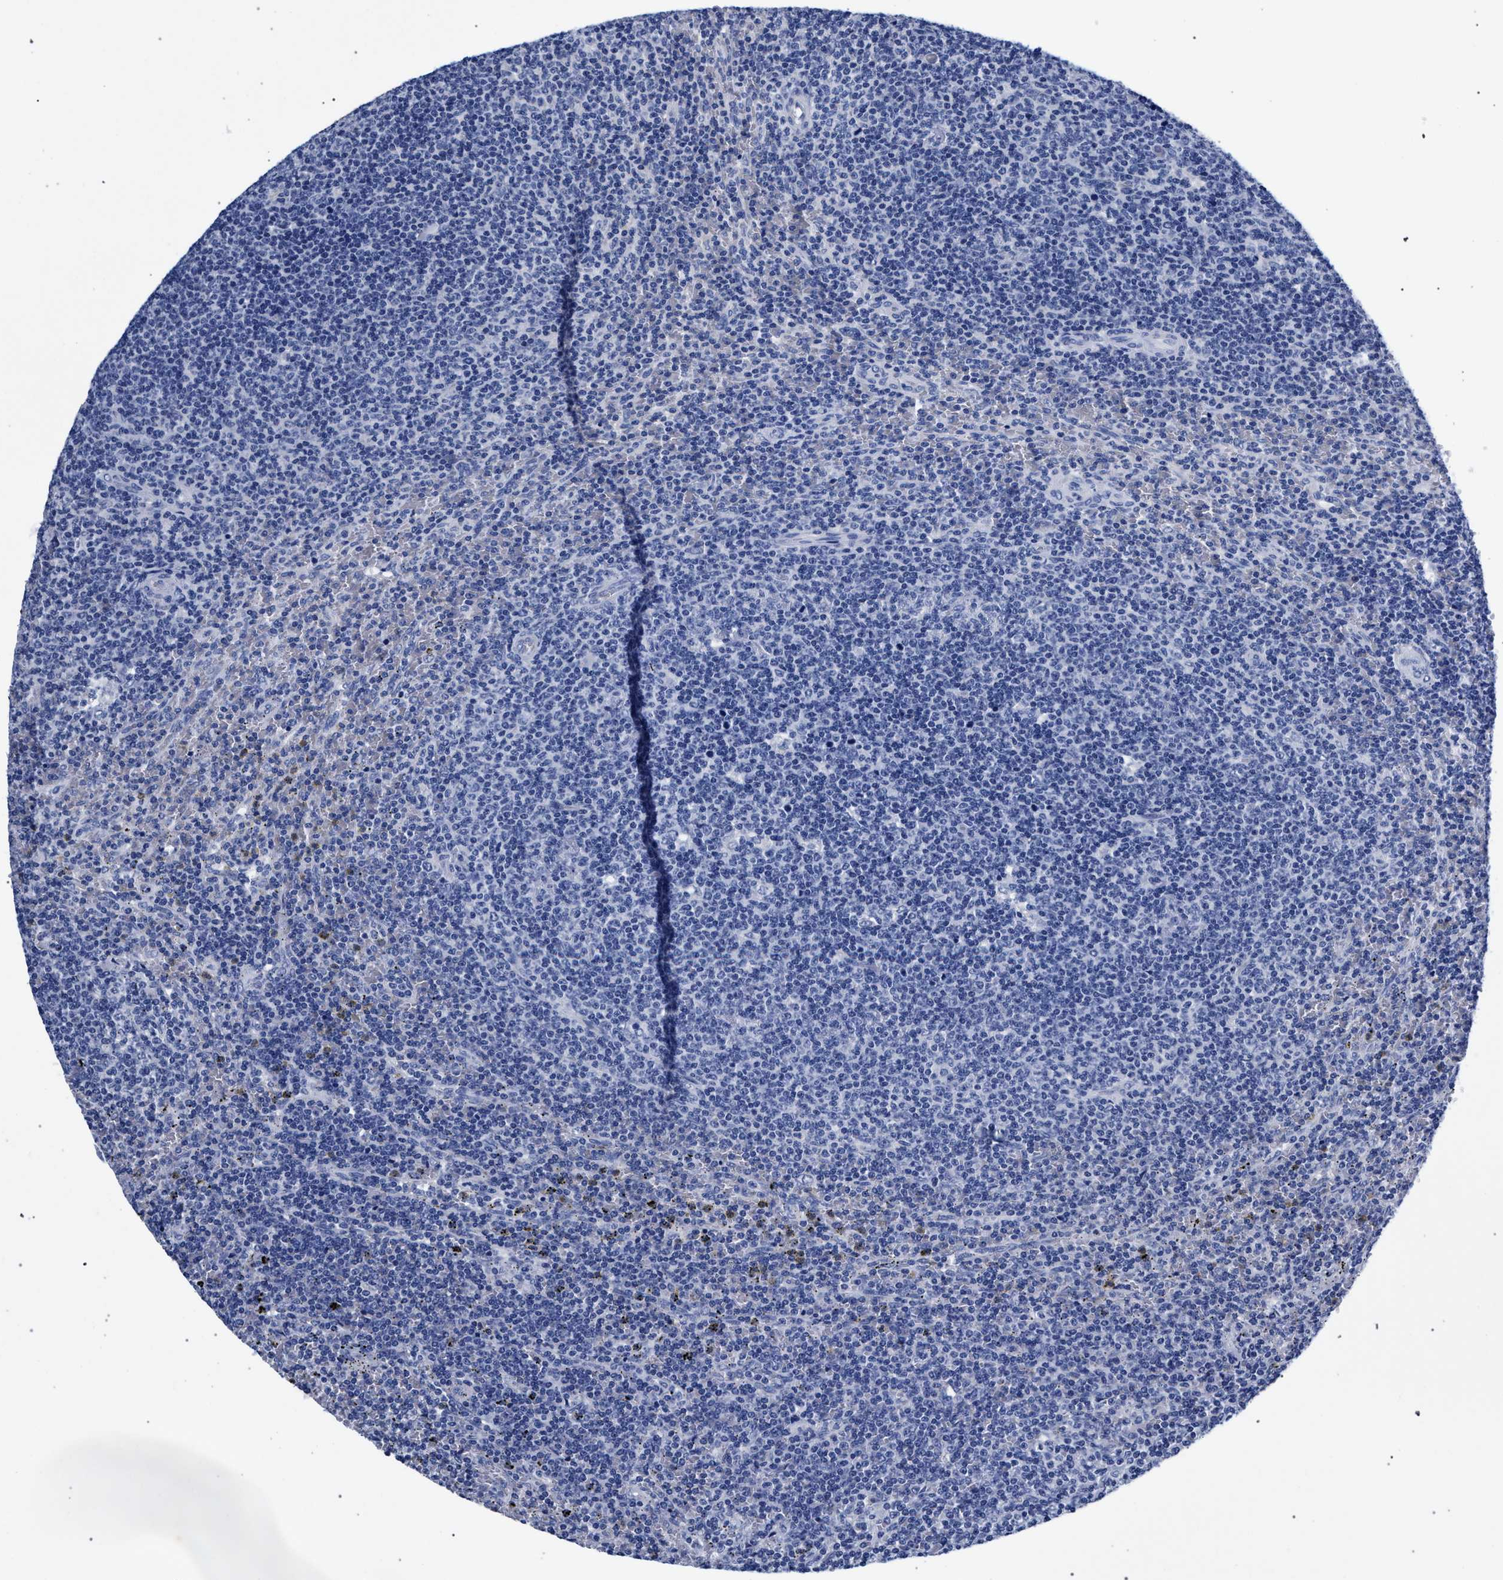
{"staining": {"intensity": "negative", "quantity": "none", "location": "none"}, "tissue": "lymphoma", "cell_type": "Tumor cells", "image_type": "cancer", "snomed": [{"axis": "morphology", "description": "Malignant lymphoma, non-Hodgkin's type, Low grade"}, {"axis": "topography", "description": "Spleen"}], "caption": "This is an immunohistochemistry (IHC) image of low-grade malignant lymphoma, non-Hodgkin's type. There is no staining in tumor cells.", "gene": "AKAP4", "patient": {"sex": "female", "age": 19}}